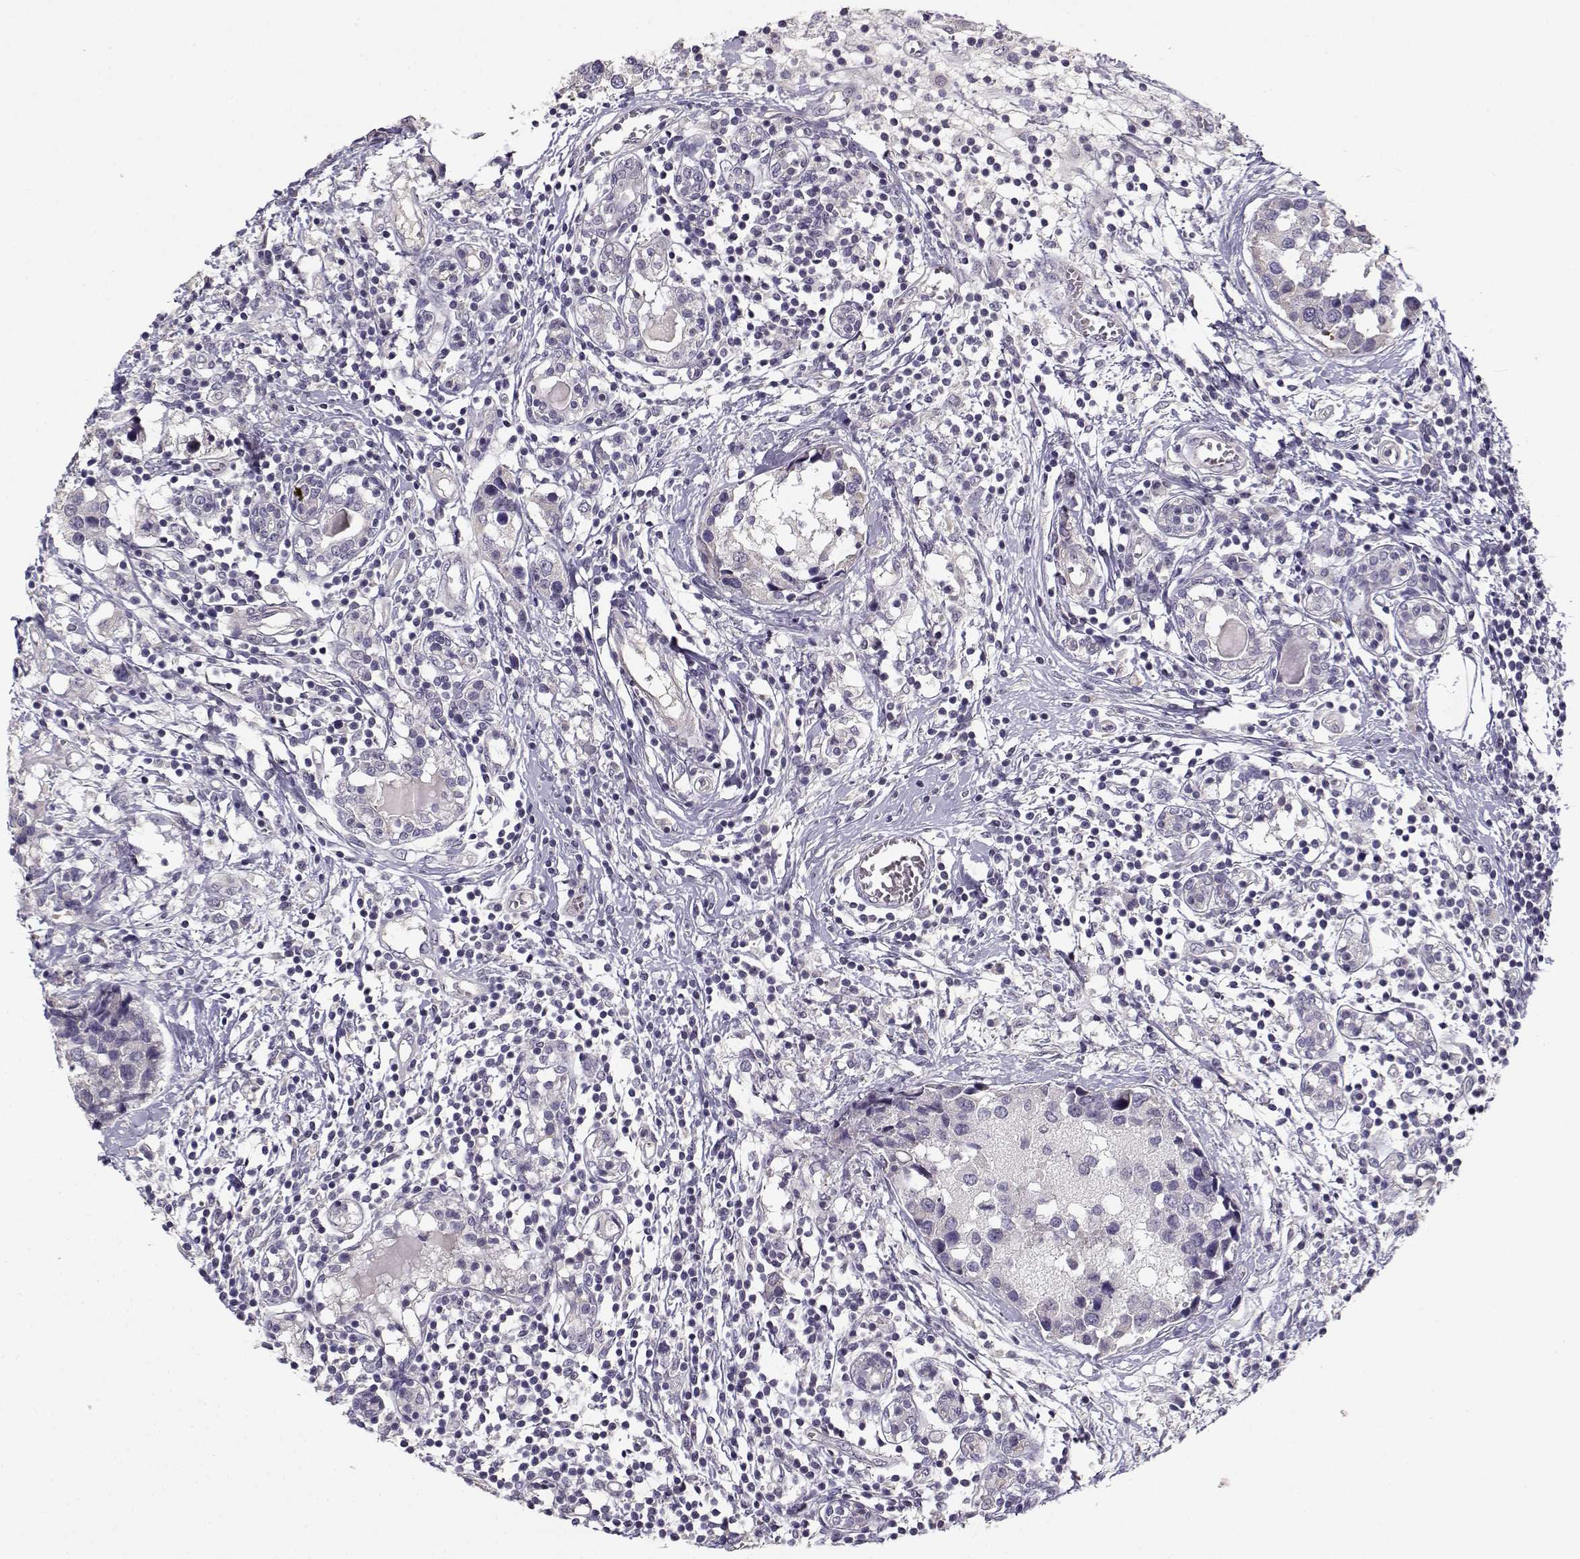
{"staining": {"intensity": "negative", "quantity": "none", "location": "none"}, "tissue": "breast cancer", "cell_type": "Tumor cells", "image_type": "cancer", "snomed": [{"axis": "morphology", "description": "Lobular carcinoma"}, {"axis": "topography", "description": "Breast"}], "caption": "The micrograph shows no staining of tumor cells in lobular carcinoma (breast).", "gene": "TMEM145", "patient": {"sex": "female", "age": 59}}